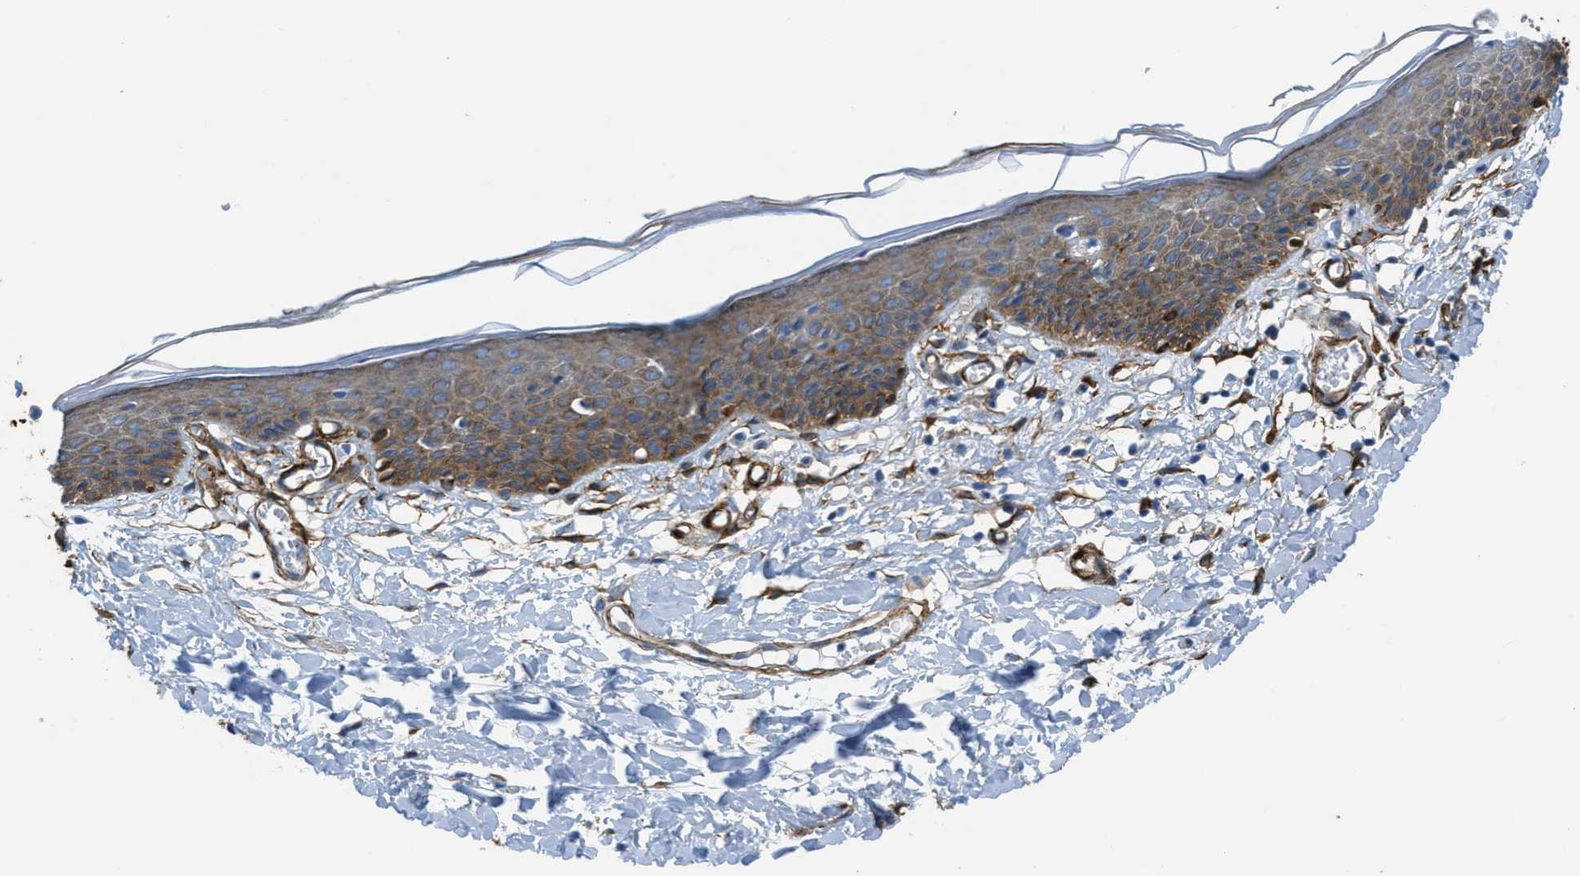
{"staining": {"intensity": "moderate", "quantity": ">75%", "location": "cytoplasmic/membranous"}, "tissue": "skin", "cell_type": "Epidermal cells", "image_type": "normal", "snomed": [{"axis": "morphology", "description": "Normal tissue, NOS"}, {"axis": "topography", "description": "Vulva"}], "caption": "Immunohistochemistry (IHC) histopathology image of normal skin stained for a protein (brown), which reveals medium levels of moderate cytoplasmic/membranous expression in about >75% of epidermal cells.", "gene": "CALD1", "patient": {"sex": "female", "age": 54}}